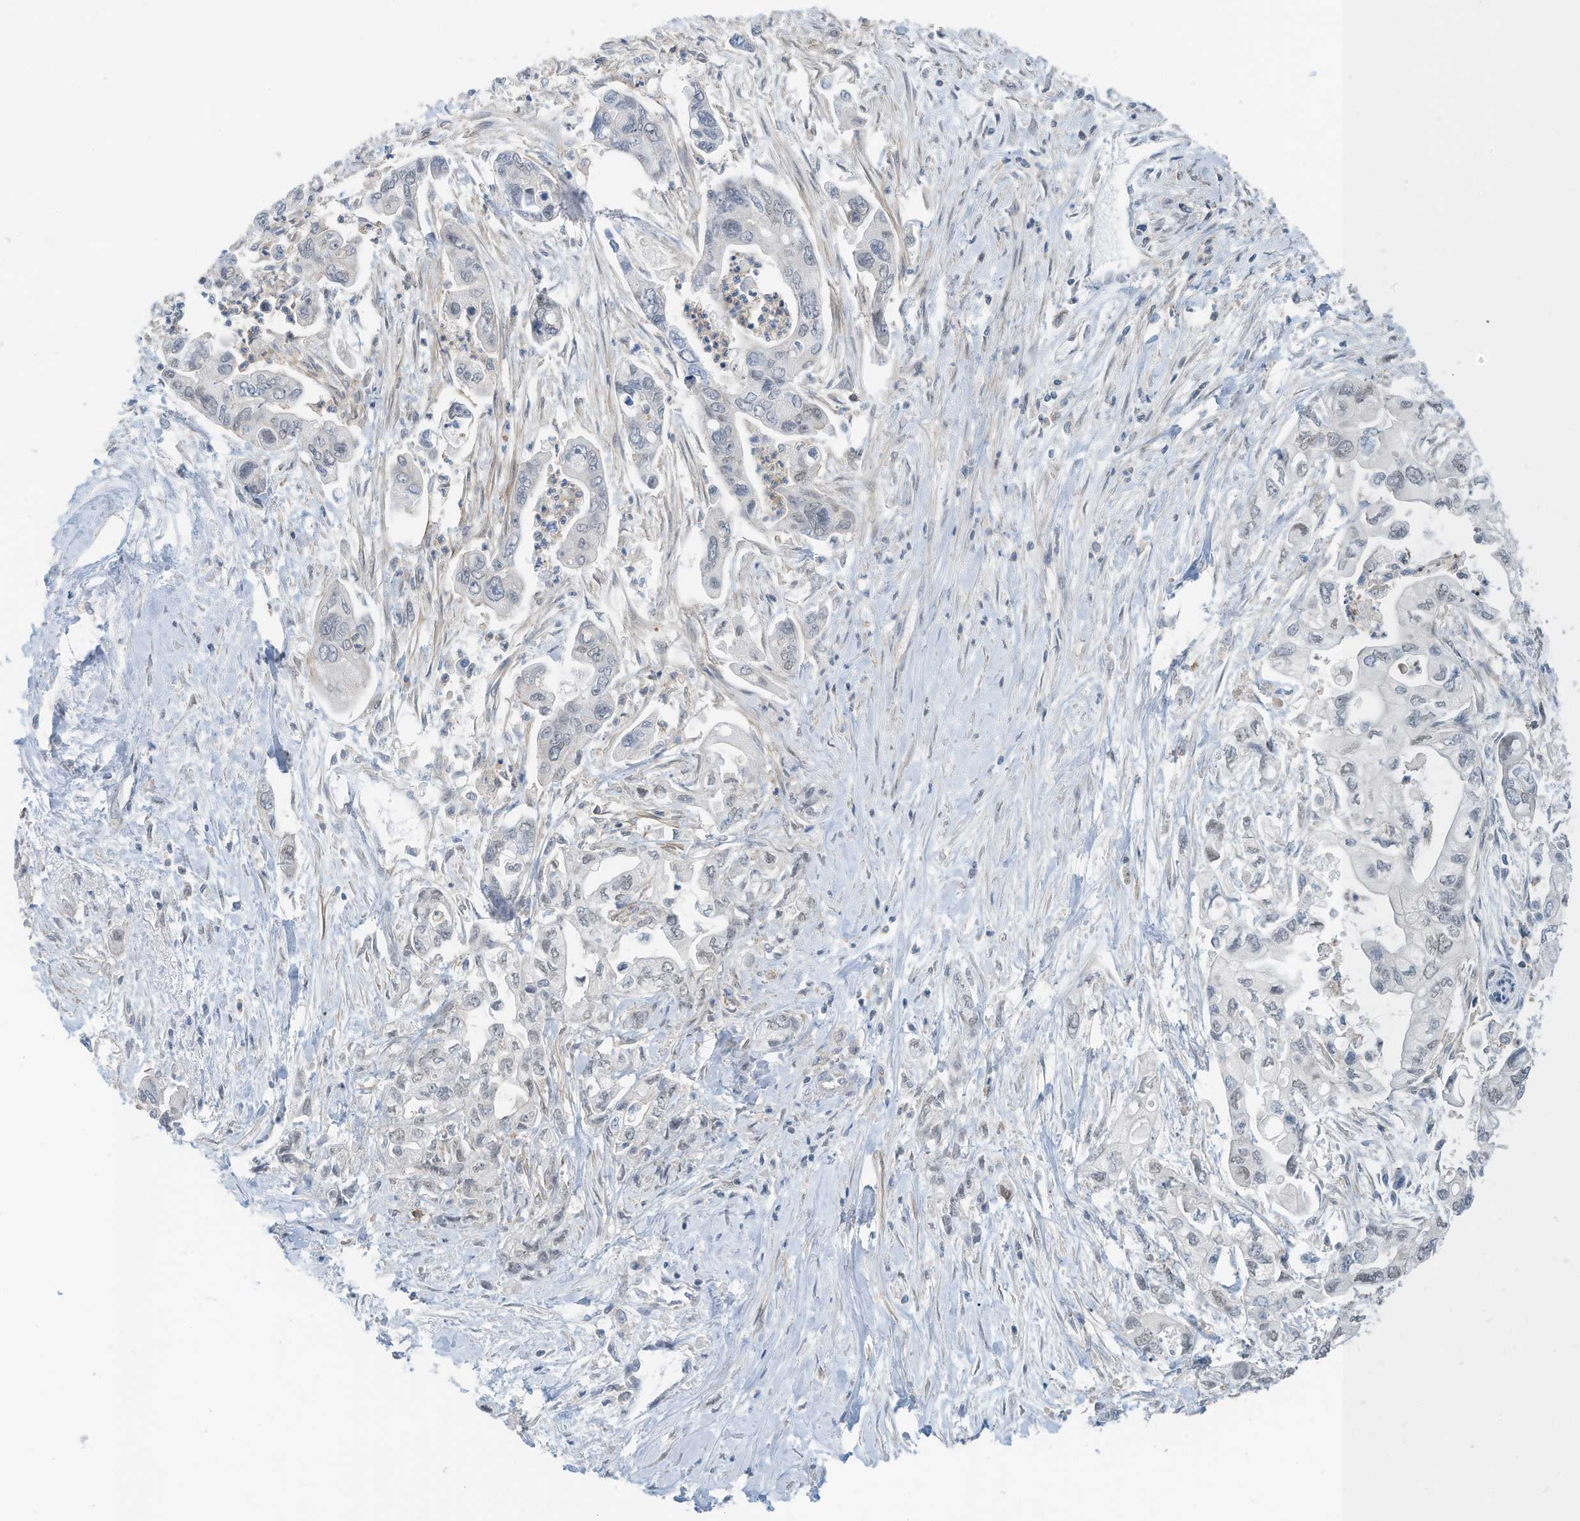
{"staining": {"intensity": "negative", "quantity": "none", "location": "none"}, "tissue": "pancreatic cancer", "cell_type": "Tumor cells", "image_type": "cancer", "snomed": [{"axis": "morphology", "description": "Adenocarcinoma, NOS"}, {"axis": "topography", "description": "Pancreas"}], "caption": "A histopathology image of human pancreatic cancer is negative for staining in tumor cells. Nuclei are stained in blue.", "gene": "ZNF846", "patient": {"sex": "male", "age": 70}}